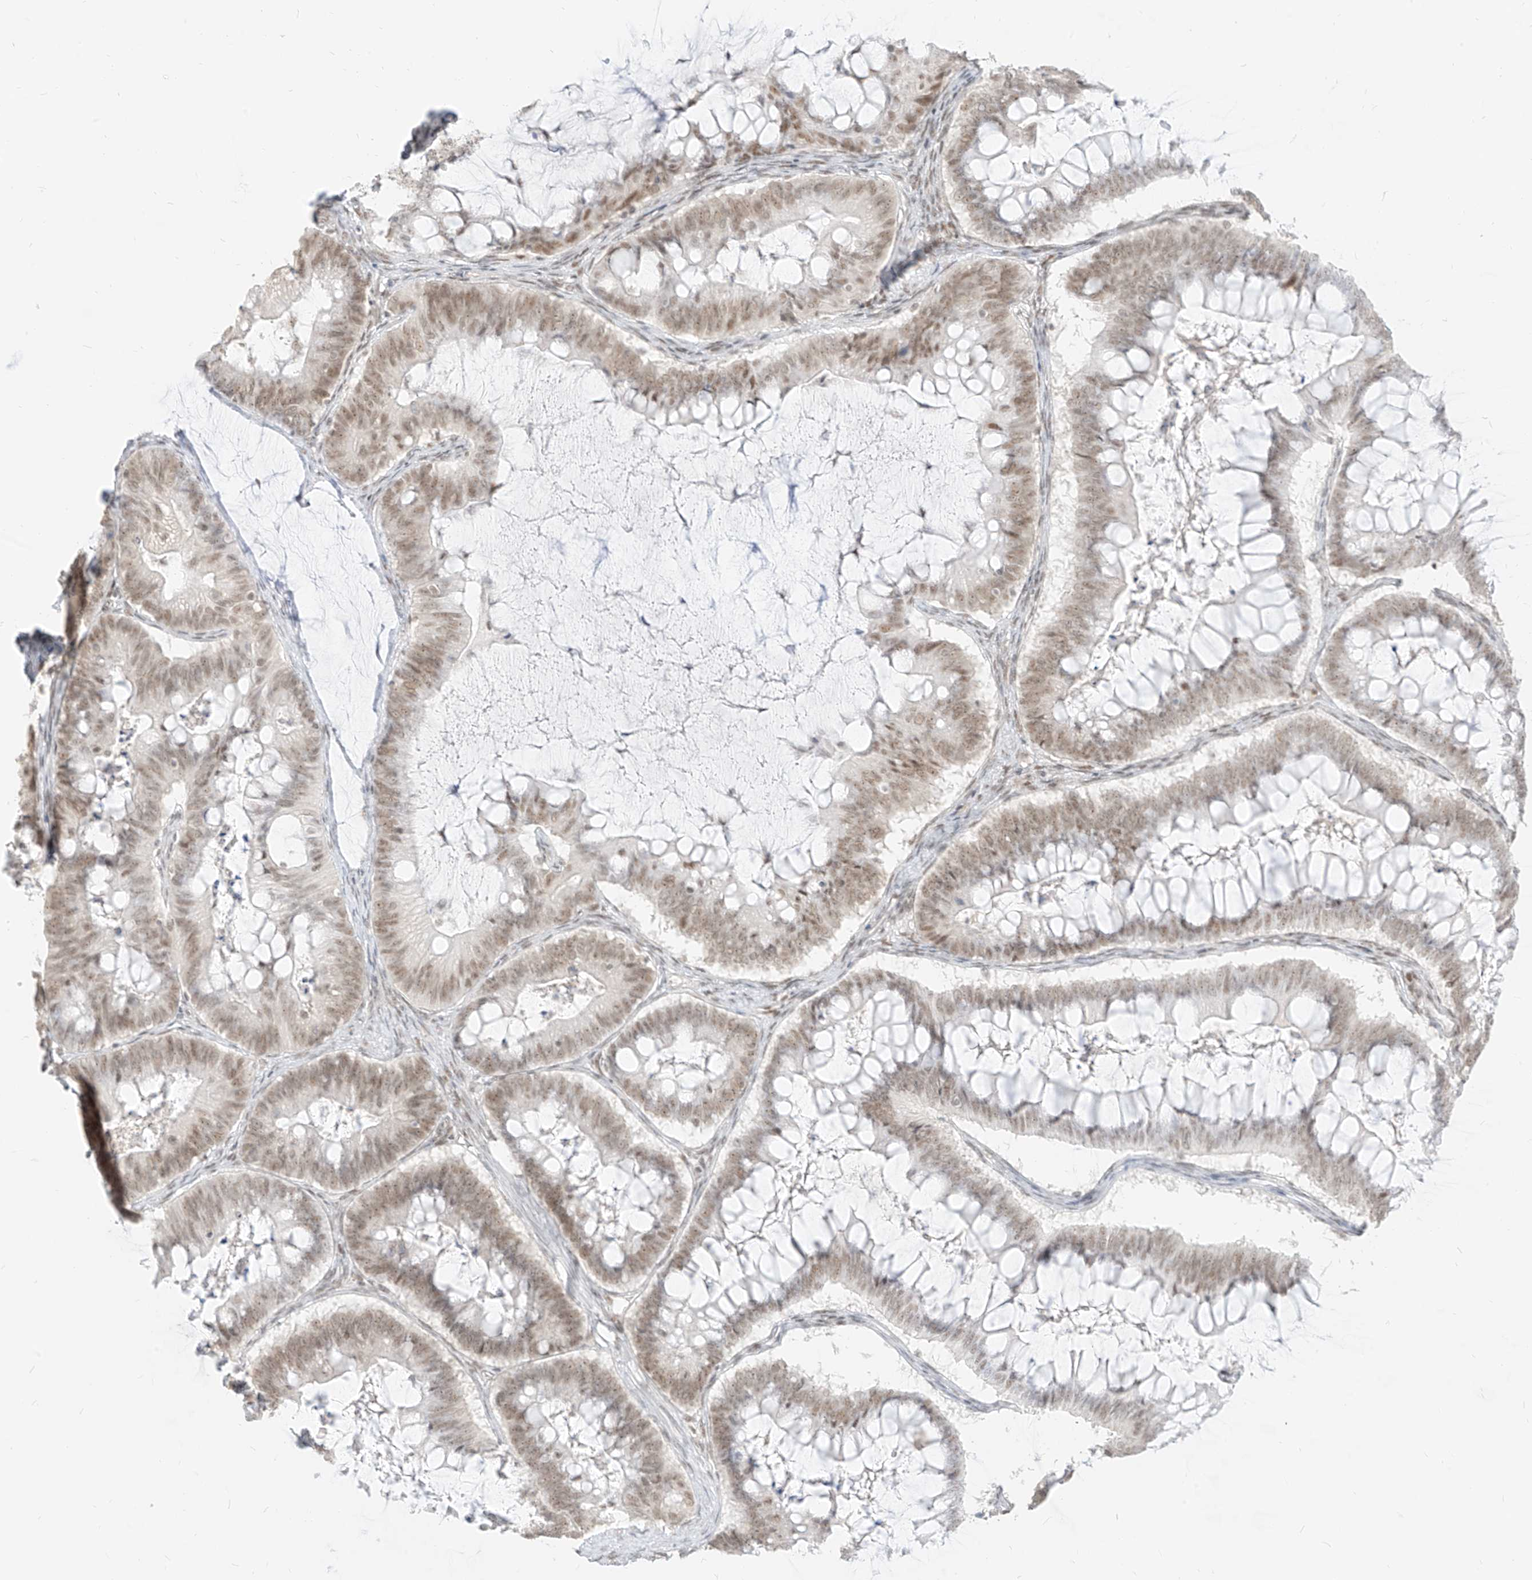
{"staining": {"intensity": "moderate", "quantity": ">75%", "location": "nuclear"}, "tissue": "ovarian cancer", "cell_type": "Tumor cells", "image_type": "cancer", "snomed": [{"axis": "morphology", "description": "Cystadenocarcinoma, mucinous, NOS"}, {"axis": "topography", "description": "Ovary"}], "caption": "Ovarian mucinous cystadenocarcinoma stained with a brown dye demonstrates moderate nuclear positive positivity in about >75% of tumor cells.", "gene": "SUPT5H", "patient": {"sex": "female", "age": 61}}